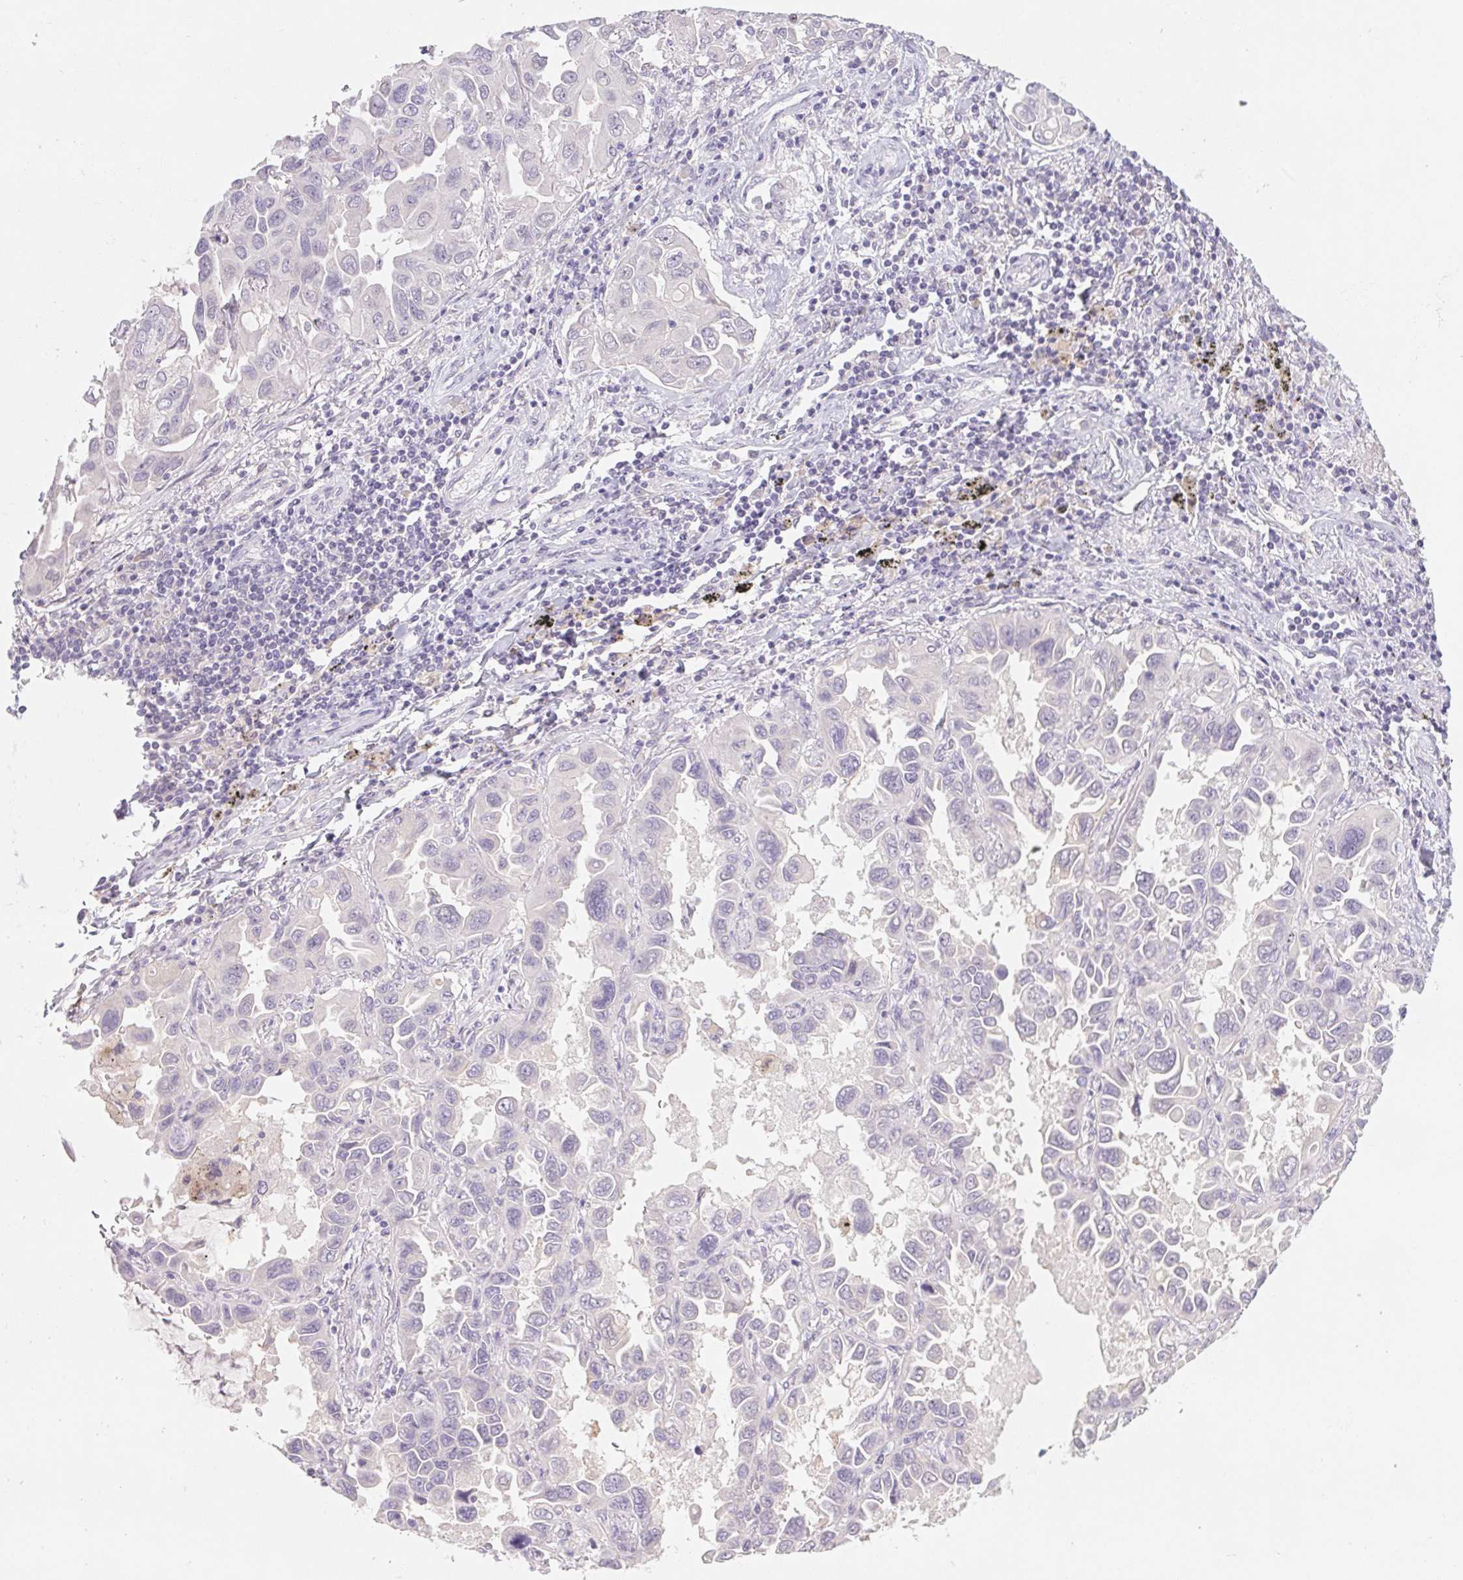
{"staining": {"intensity": "negative", "quantity": "none", "location": "none"}, "tissue": "lung cancer", "cell_type": "Tumor cells", "image_type": "cancer", "snomed": [{"axis": "morphology", "description": "Adenocarcinoma, NOS"}, {"axis": "topography", "description": "Lung"}], "caption": "The photomicrograph demonstrates no significant staining in tumor cells of lung cancer (adenocarcinoma).", "gene": "PNMA8B", "patient": {"sex": "male", "age": 64}}